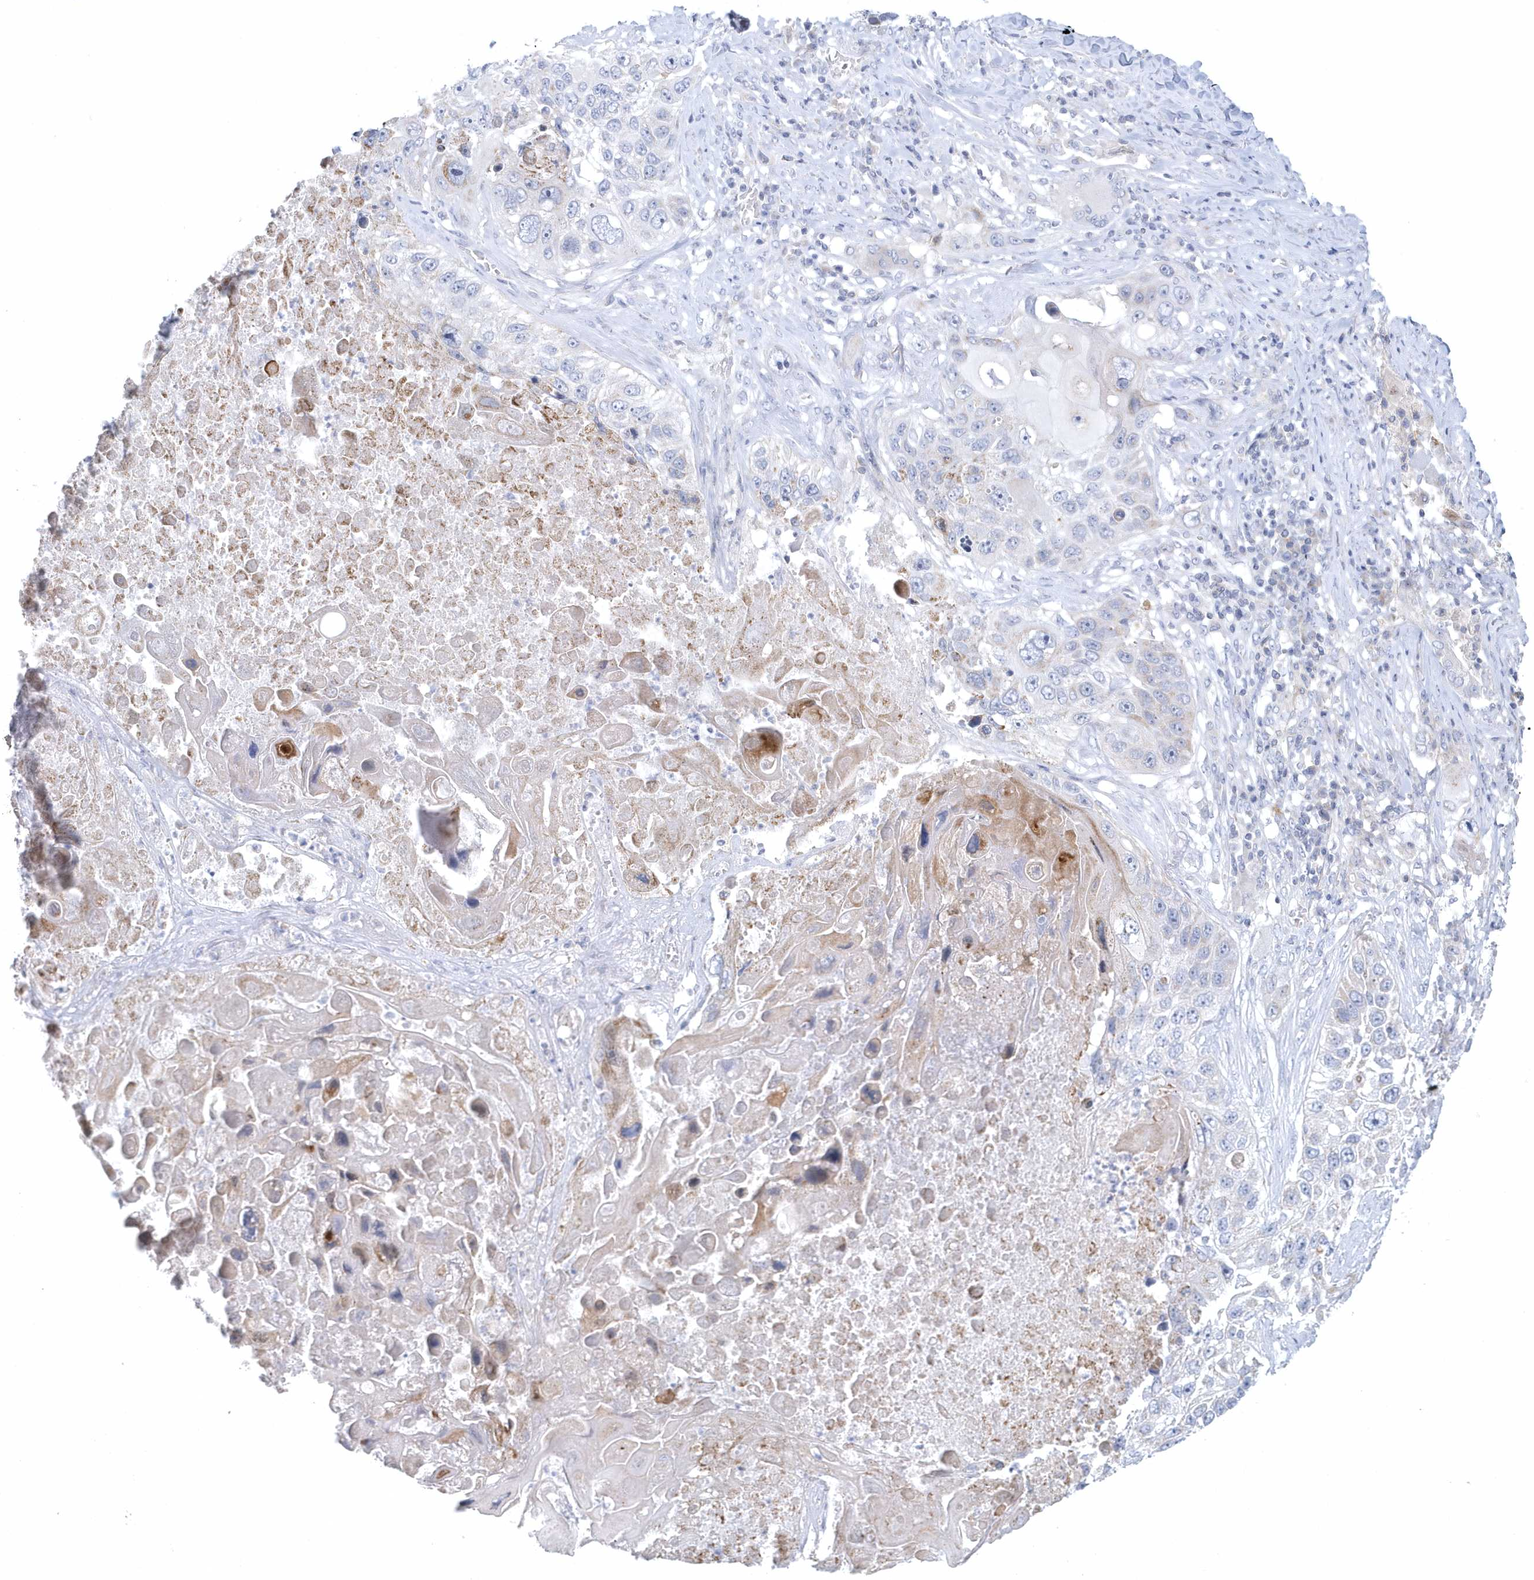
{"staining": {"intensity": "negative", "quantity": "none", "location": "none"}, "tissue": "lung cancer", "cell_type": "Tumor cells", "image_type": "cancer", "snomed": [{"axis": "morphology", "description": "Squamous cell carcinoma, NOS"}, {"axis": "topography", "description": "Lung"}], "caption": "Squamous cell carcinoma (lung) was stained to show a protein in brown. There is no significant staining in tumor cells.", "gene": "NIPAL1", "patient": {"sex": "male", "age": 61}}